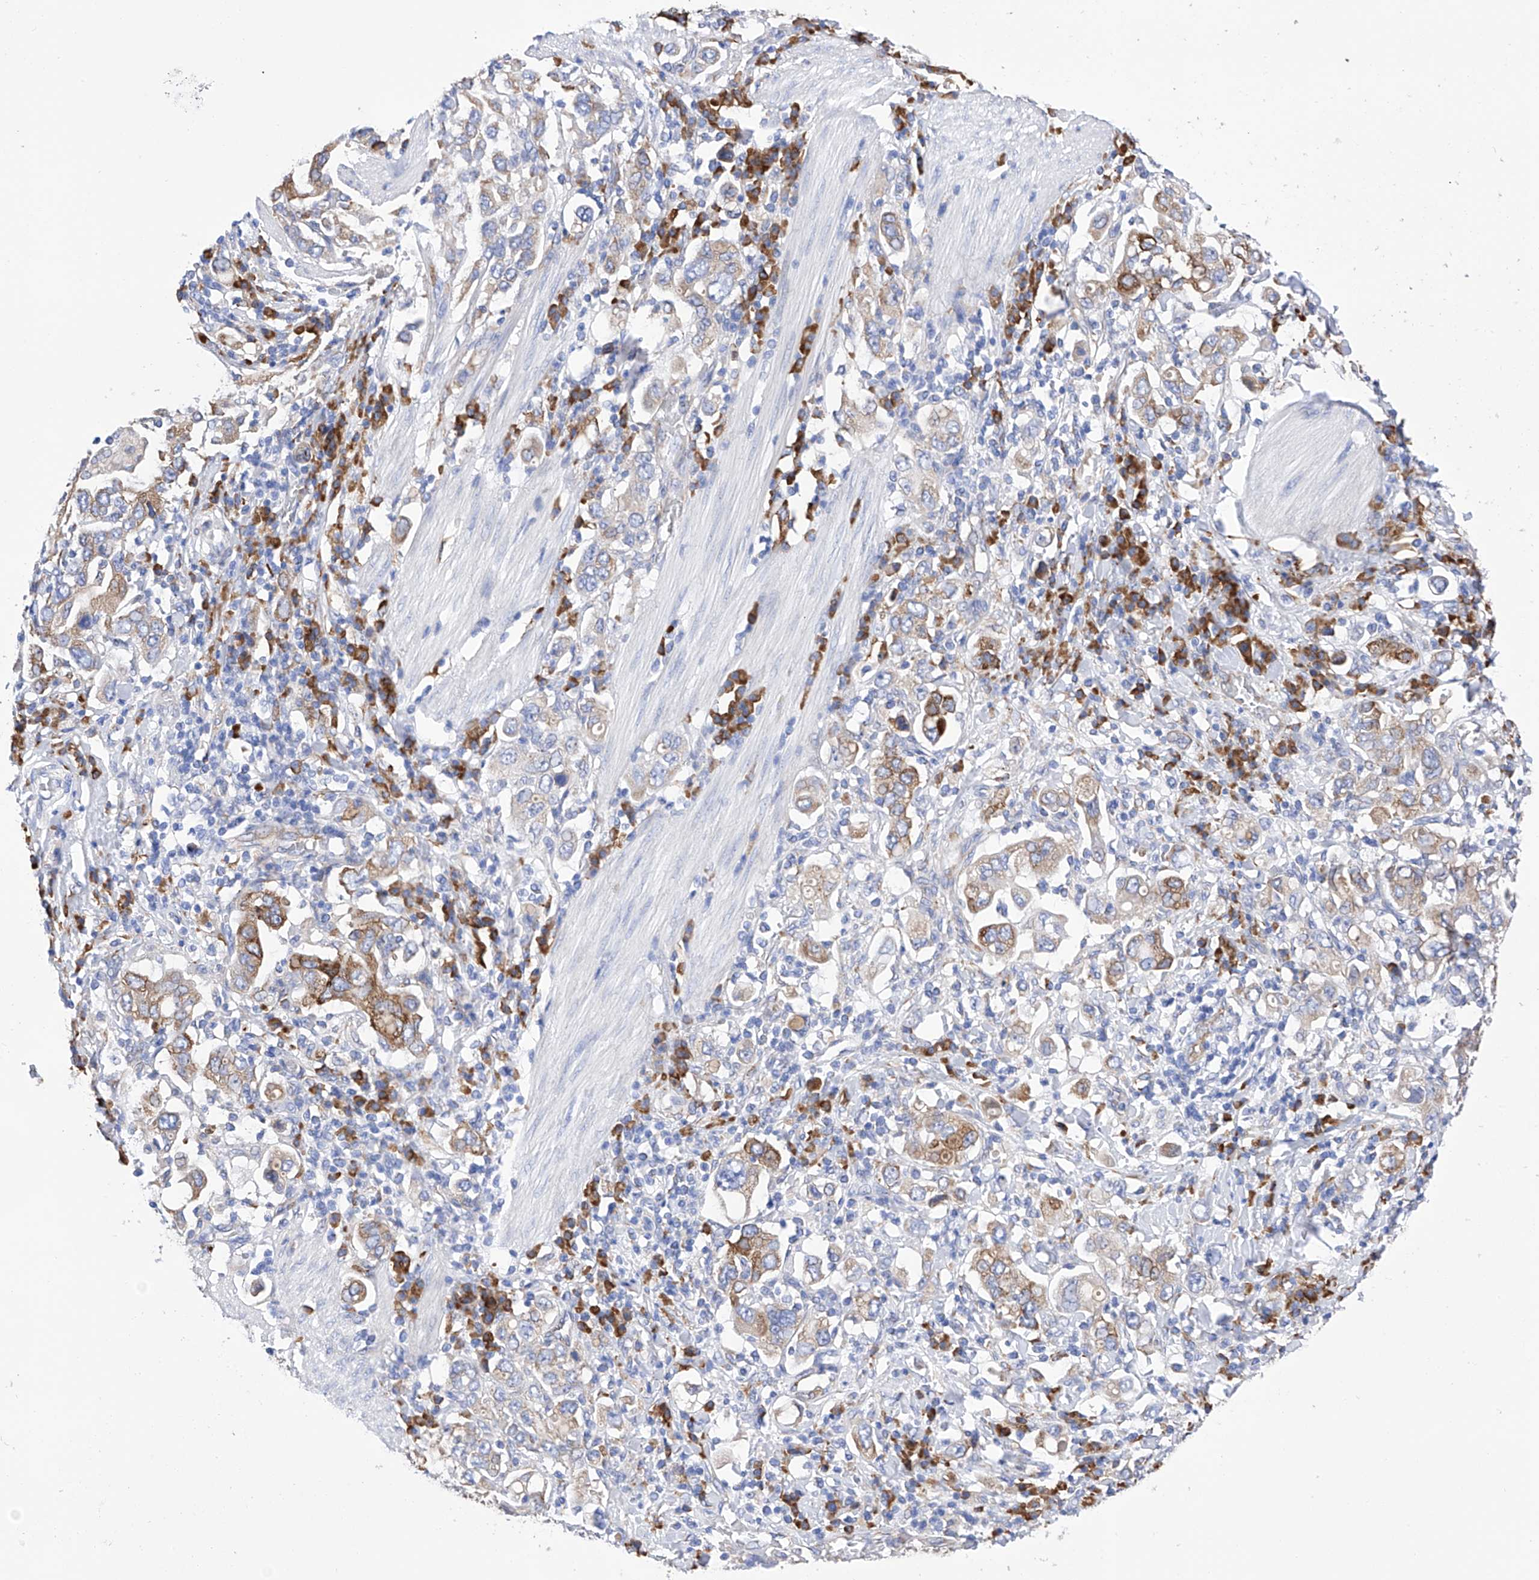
{"staining": {"intensity": "moderate", "quantity": ">75%", "location": "cytoplasmic/membranous"}, "tissue": "stomach cancer", "cell_type": "Tumor cells", "image_type": "cancer", "snomed": [{"axis": "morphology", "description": "Adenocarcinoma, NOS"}, {"axis": "topography", "description": "Stomach, upper"}], "caption": "Protein positivity by immunohistochemistry reveals moderate cytoplasmic/membranous expression in about >75% of tumor cells in stomach cancer. (DAB (3,3'-diaminobenzidine) = brown stain, brightfield microscopy at high magnification).", "gene": "PDIA5", "patient": {"sex": "male", "age": 62}}